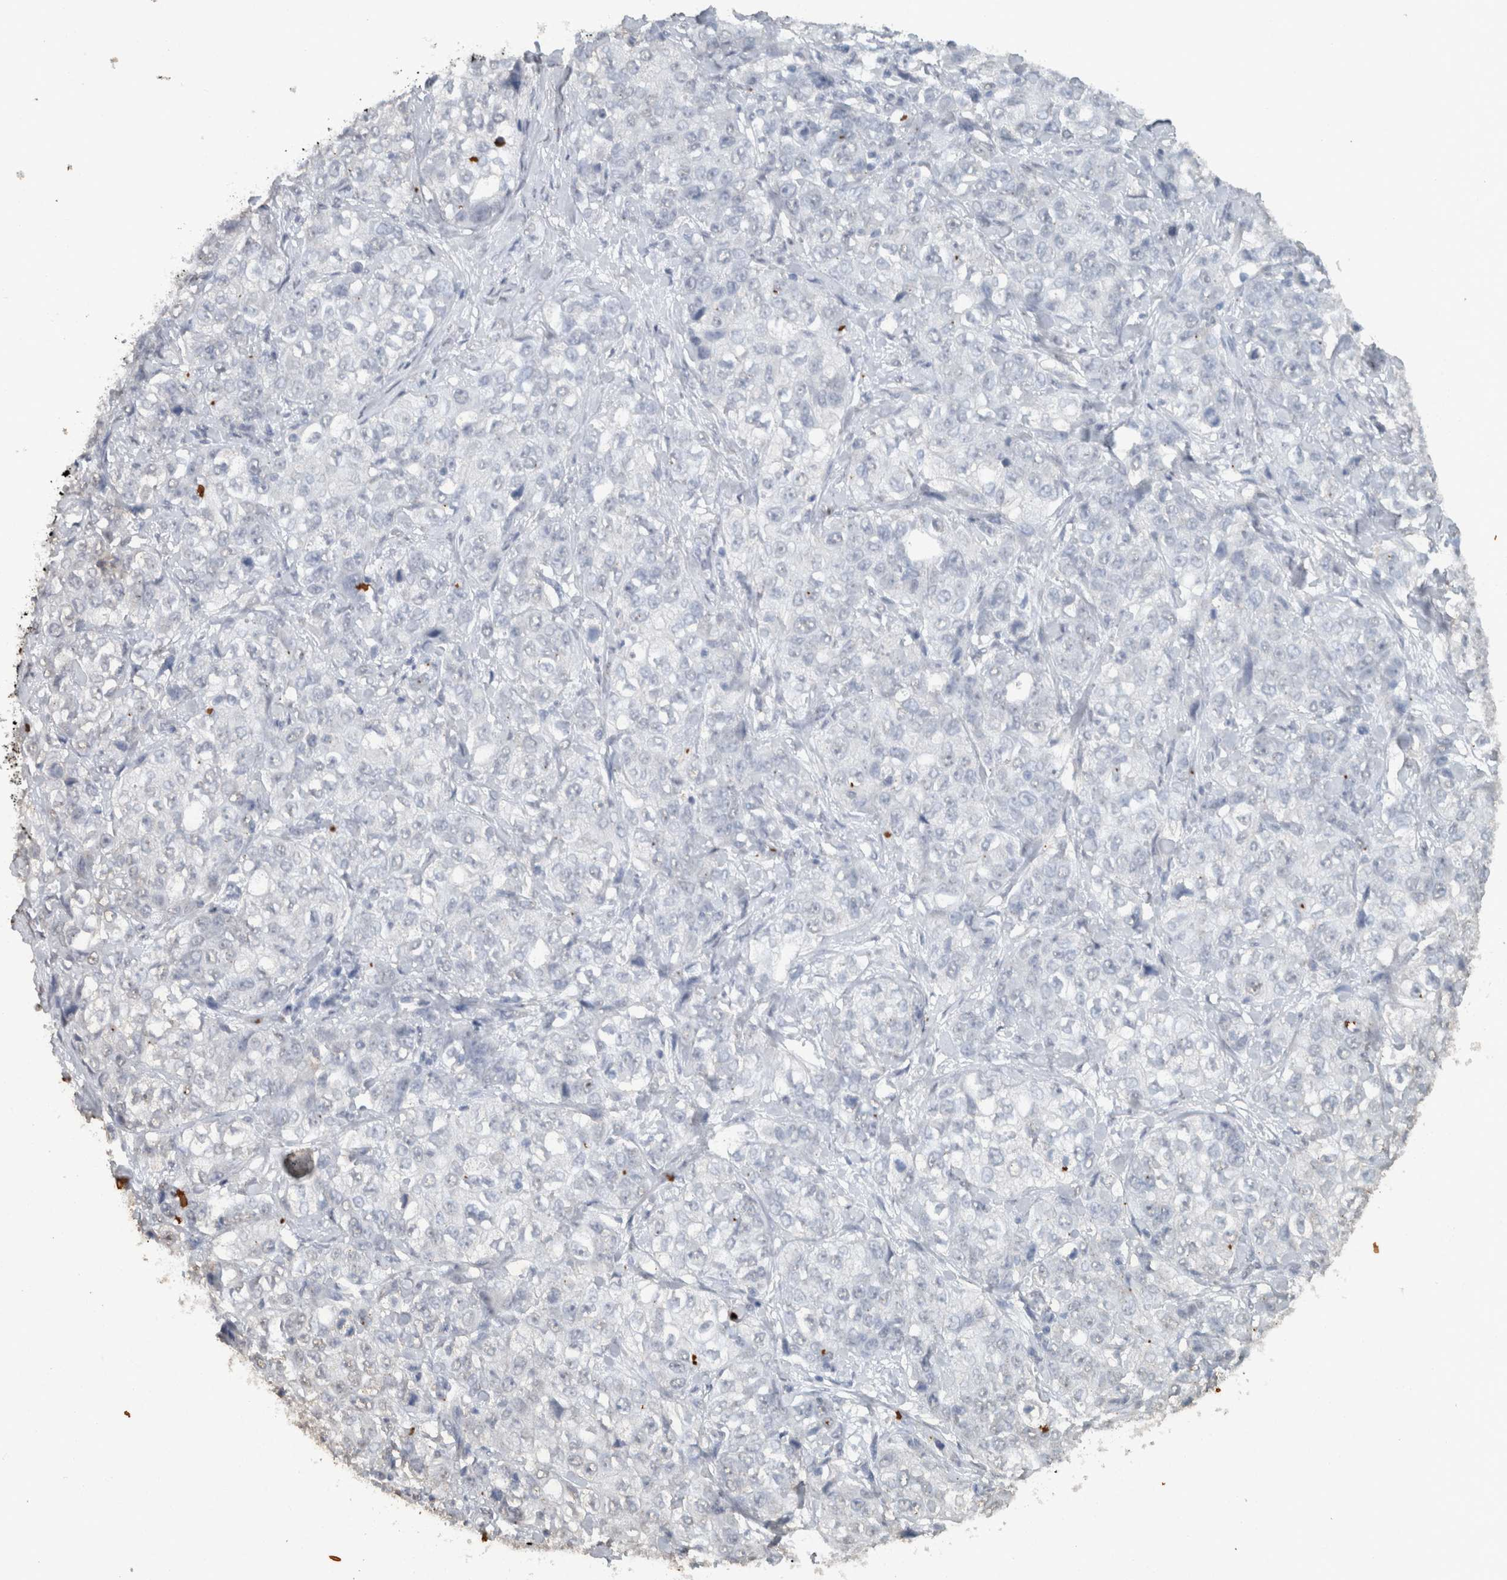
{"staining": {"intensity": "negative", "quantity": "none", "location": "none"}, "tissue": "stomach cancer", "cell_type": "Tumor cells", "image_type": "cancer", "snomed": [{"axis": "morphology", "description": "Adenocarcinoma, NOS"}, {"axis": "topography", "description": "Stomach"}], "caption": "Immunohistochemical staining of human stomach cancer (adenocarcinoma) reveals no significant staining in tumor cells.", "gene": "HAND2", "patient": {"sex": "male", "age": 48}}